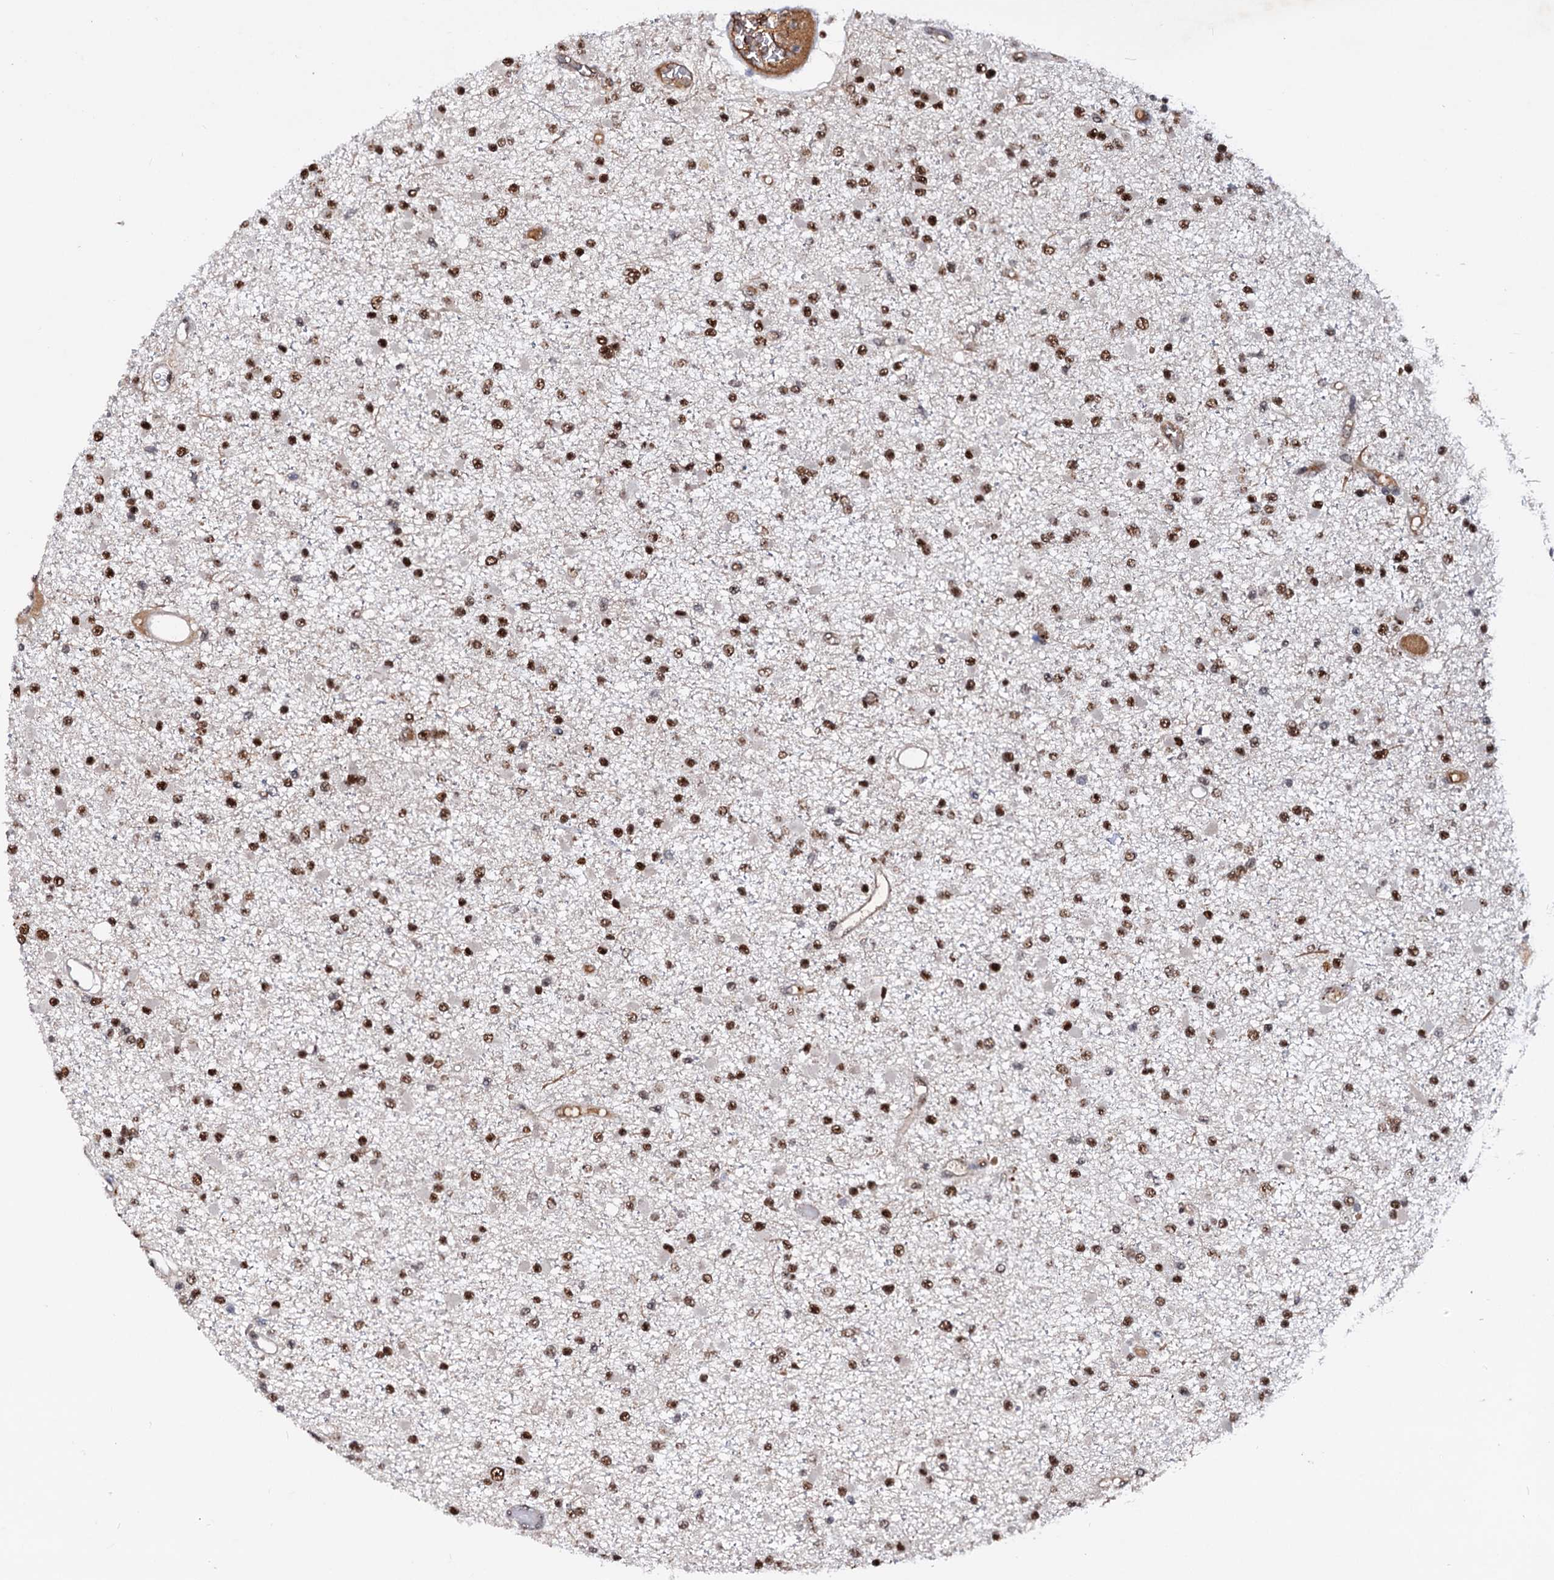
{"staining": {"intensity": "strong", "quantity": ">75%", "location": "nuclear"}, "tissue": "glioma", "cell_type": "Tumor cells", "image_type": "cancer", "snomed": [{"axis": "morphology", "description": "Glioma, malignant, Low grade"}, {"axis": "topography", "description": "Brain"}], "caption": "An immunohistochemistry (IHC) photomicrograph of tumor tissue is shown. Protein staining in brown shows strong nuclear positivity in glioma within tumor cells.", "gene": "TBC1D12", "patient": {"sex": "female", "age": 22}}